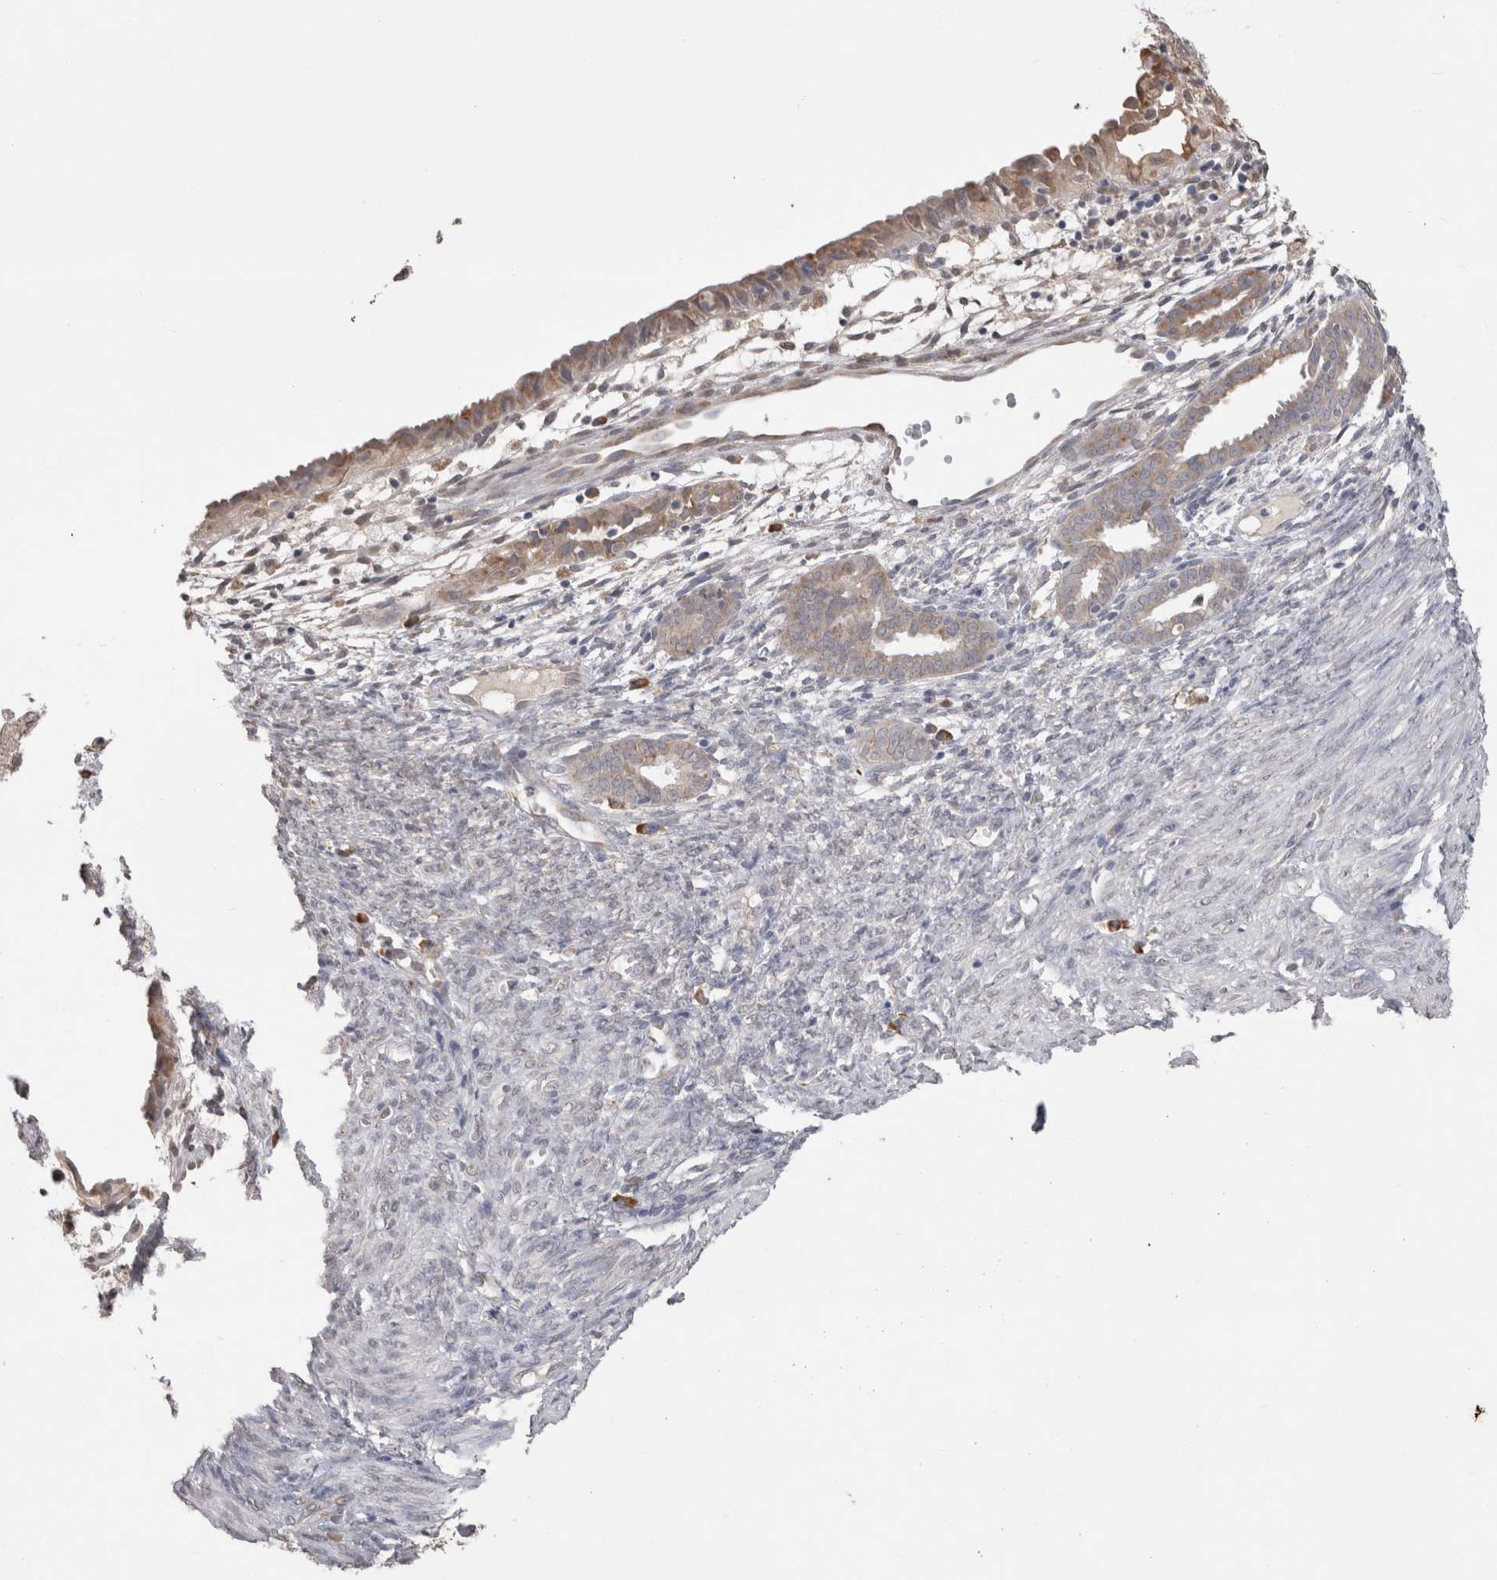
{"staining": {"intensity": "weak", "quantity": ">75%", "location": "cytoplasmic/membranous"}, "tissue": "cervical cancer", "cell_type": "Tumor cells", "image_type": "cancer", "snomed": [{"axis": "morphology", "description": "Normal tissue, NOS"}, {"axis": "morphology", "description": "Adenocarcinoma, NOS"}, {"axis": "topography", "description": "Cervix"}, {"axis": "topography", "description": "Endometrium"}], "caption": "Adenocarcinoma (cervical) stained for a protein shows weak cytoplasmic/membranous positivity in tumor cells.", "gene": "NOMO1", "patient": {"sex": "female", "age": 86}}